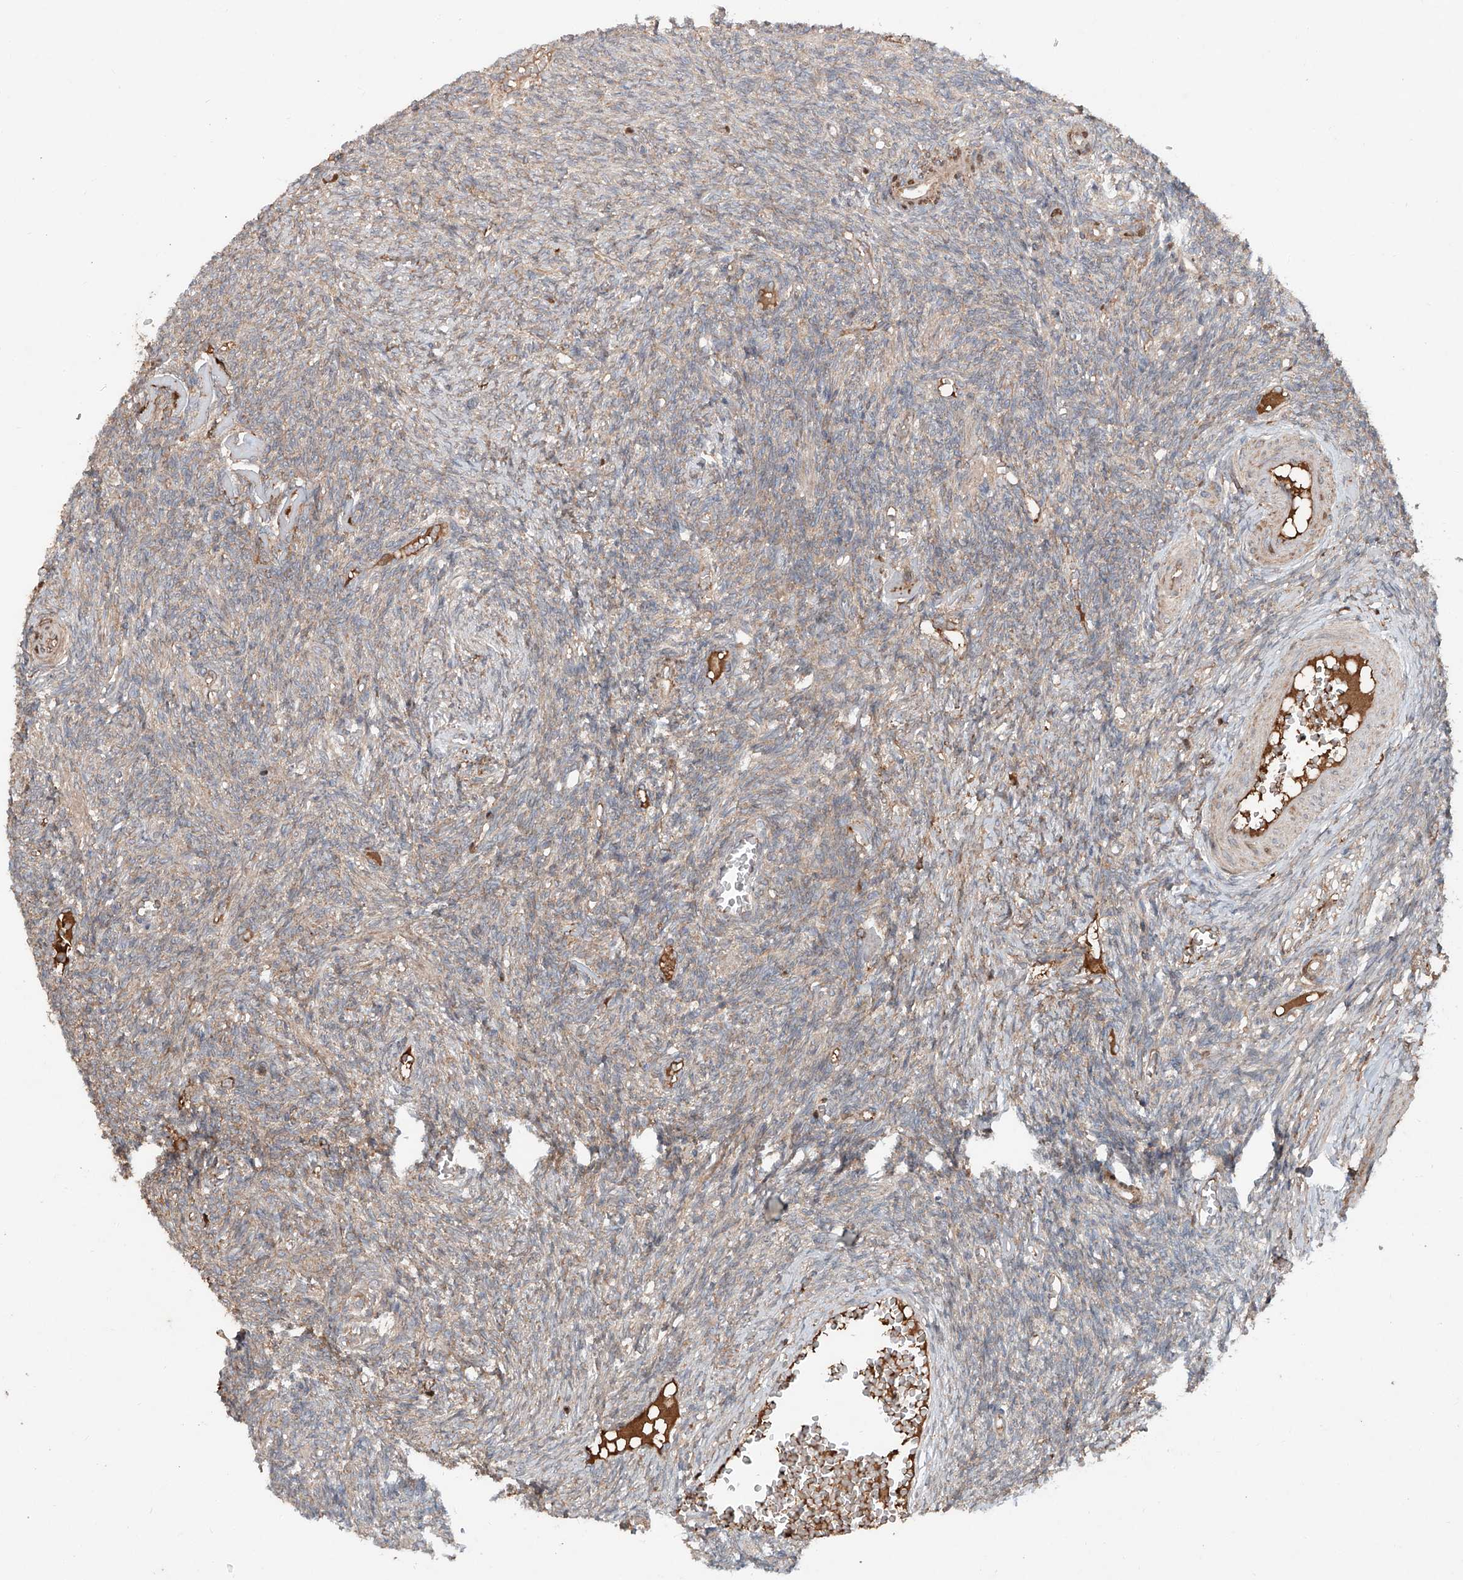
{"staining": {"intensity": "weak", "quantity": ">75%", "location": "cytoplasmic/membranous"}, "tissue": "ovary", "cell_type": "Ovarian stroma cells", "image_type": "normal", "snomed": [{"axis": "morphology", "description": "Normal tissue, NOS"}, {"axis": "topography", "description": "Ovary"}], "caption": "Immunohistochemical staining of benign ovary shows >75% levels of weak cytoplasmic/membranous protein expression in about >75% of ovarian stroma cells.", "gene": "ADAM23", "patient": {"sex": "female", "age": 27}}